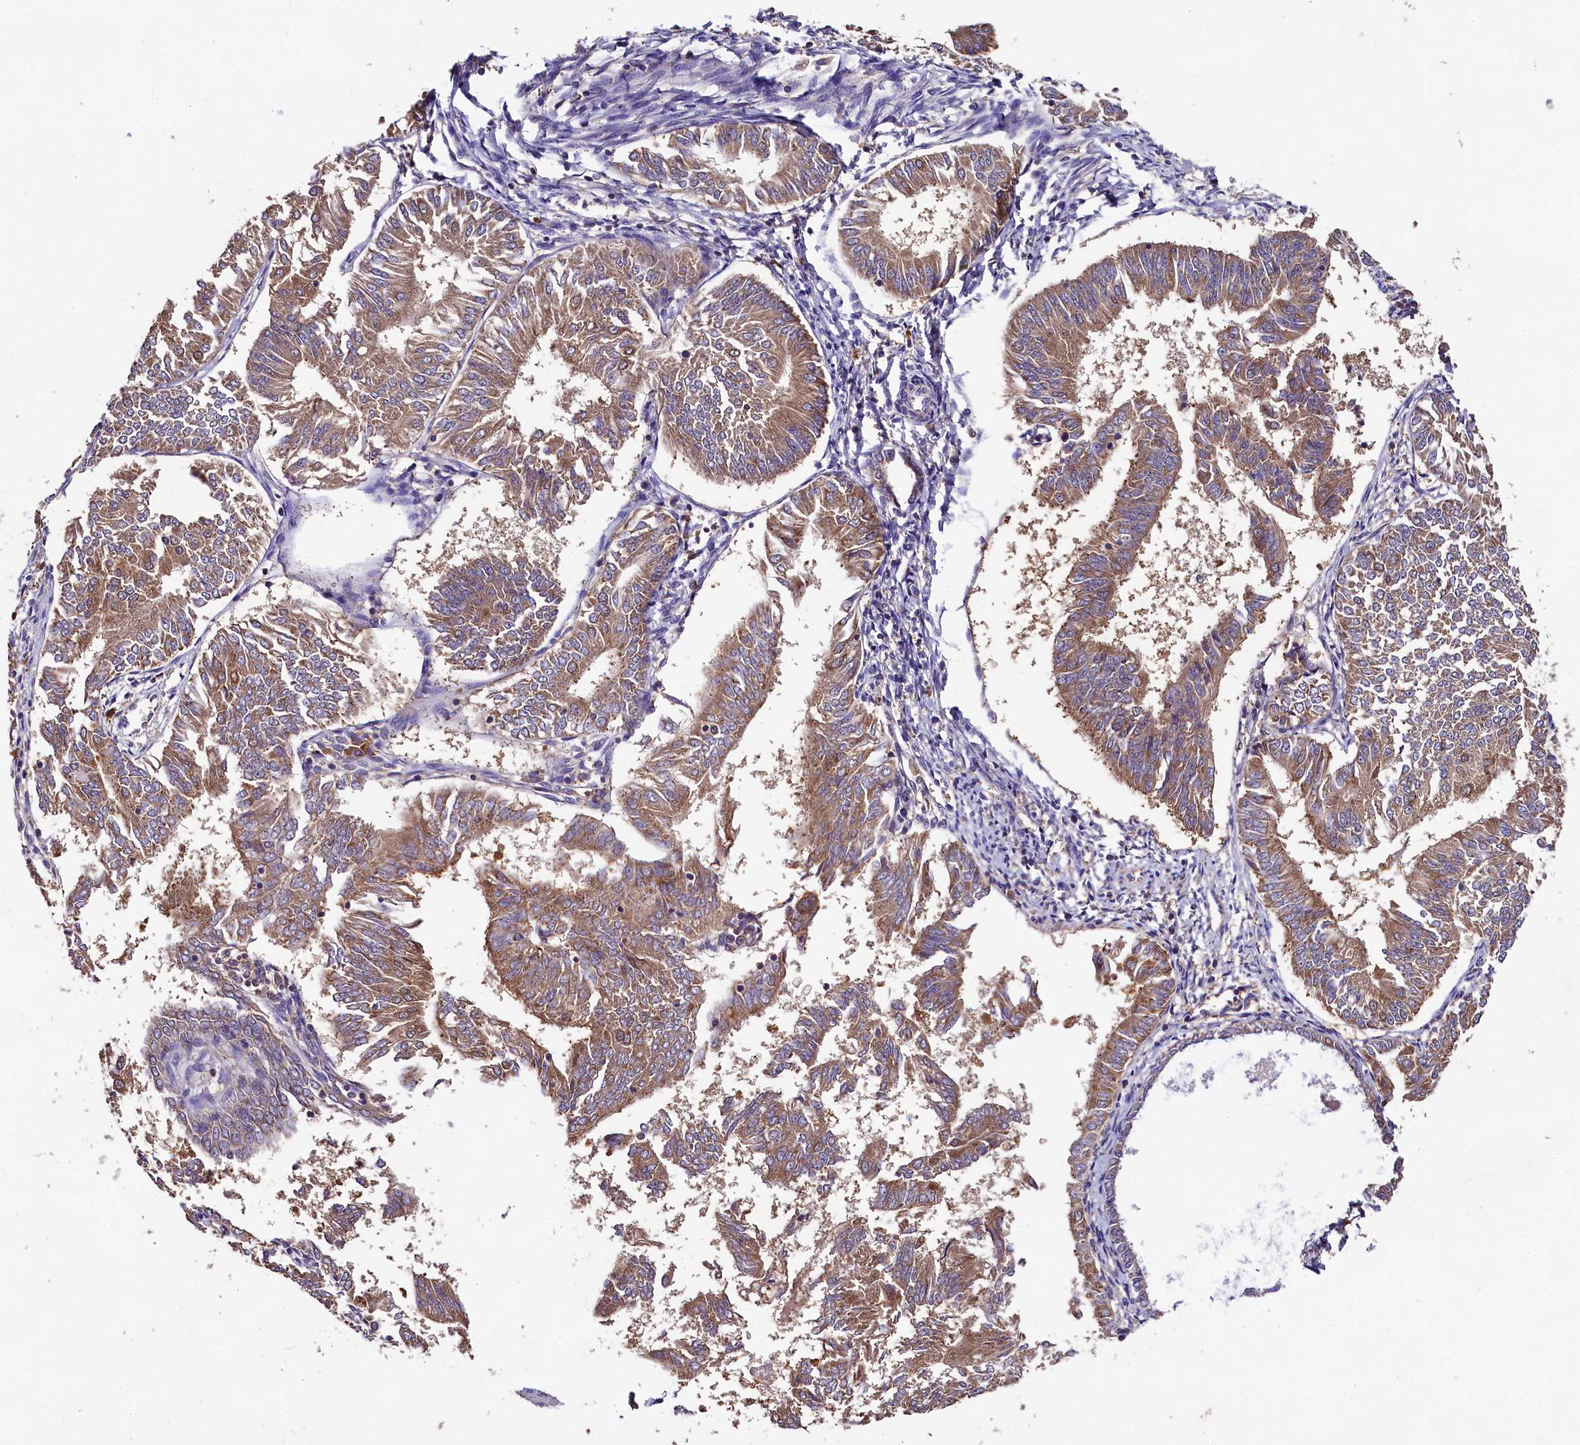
{"staining": {"intensity": "moderate", "quantity": ">75%", "location": "cytoplasmic/membranous"}, "tissue": "endometrial cancer", "cell_type": "Tumor cells", "image_type": "cancer", "snomed": [{"axis": "morphology", "description": "Adenocarcinoma, NOS"}, {"axis": "topography", "description": "Endometrium"}], "caption": "An immunohistochemistry (IHC) photomicrograph of neoplastic tissue is shown. Protein staining in brown labels moderate cytoplasmic/membranous positivity in endometrial cancer (adenocarcinoma) within tumor cells.", "gene": "ENKD1", "patient": {"sex": "female", "age": 58}}